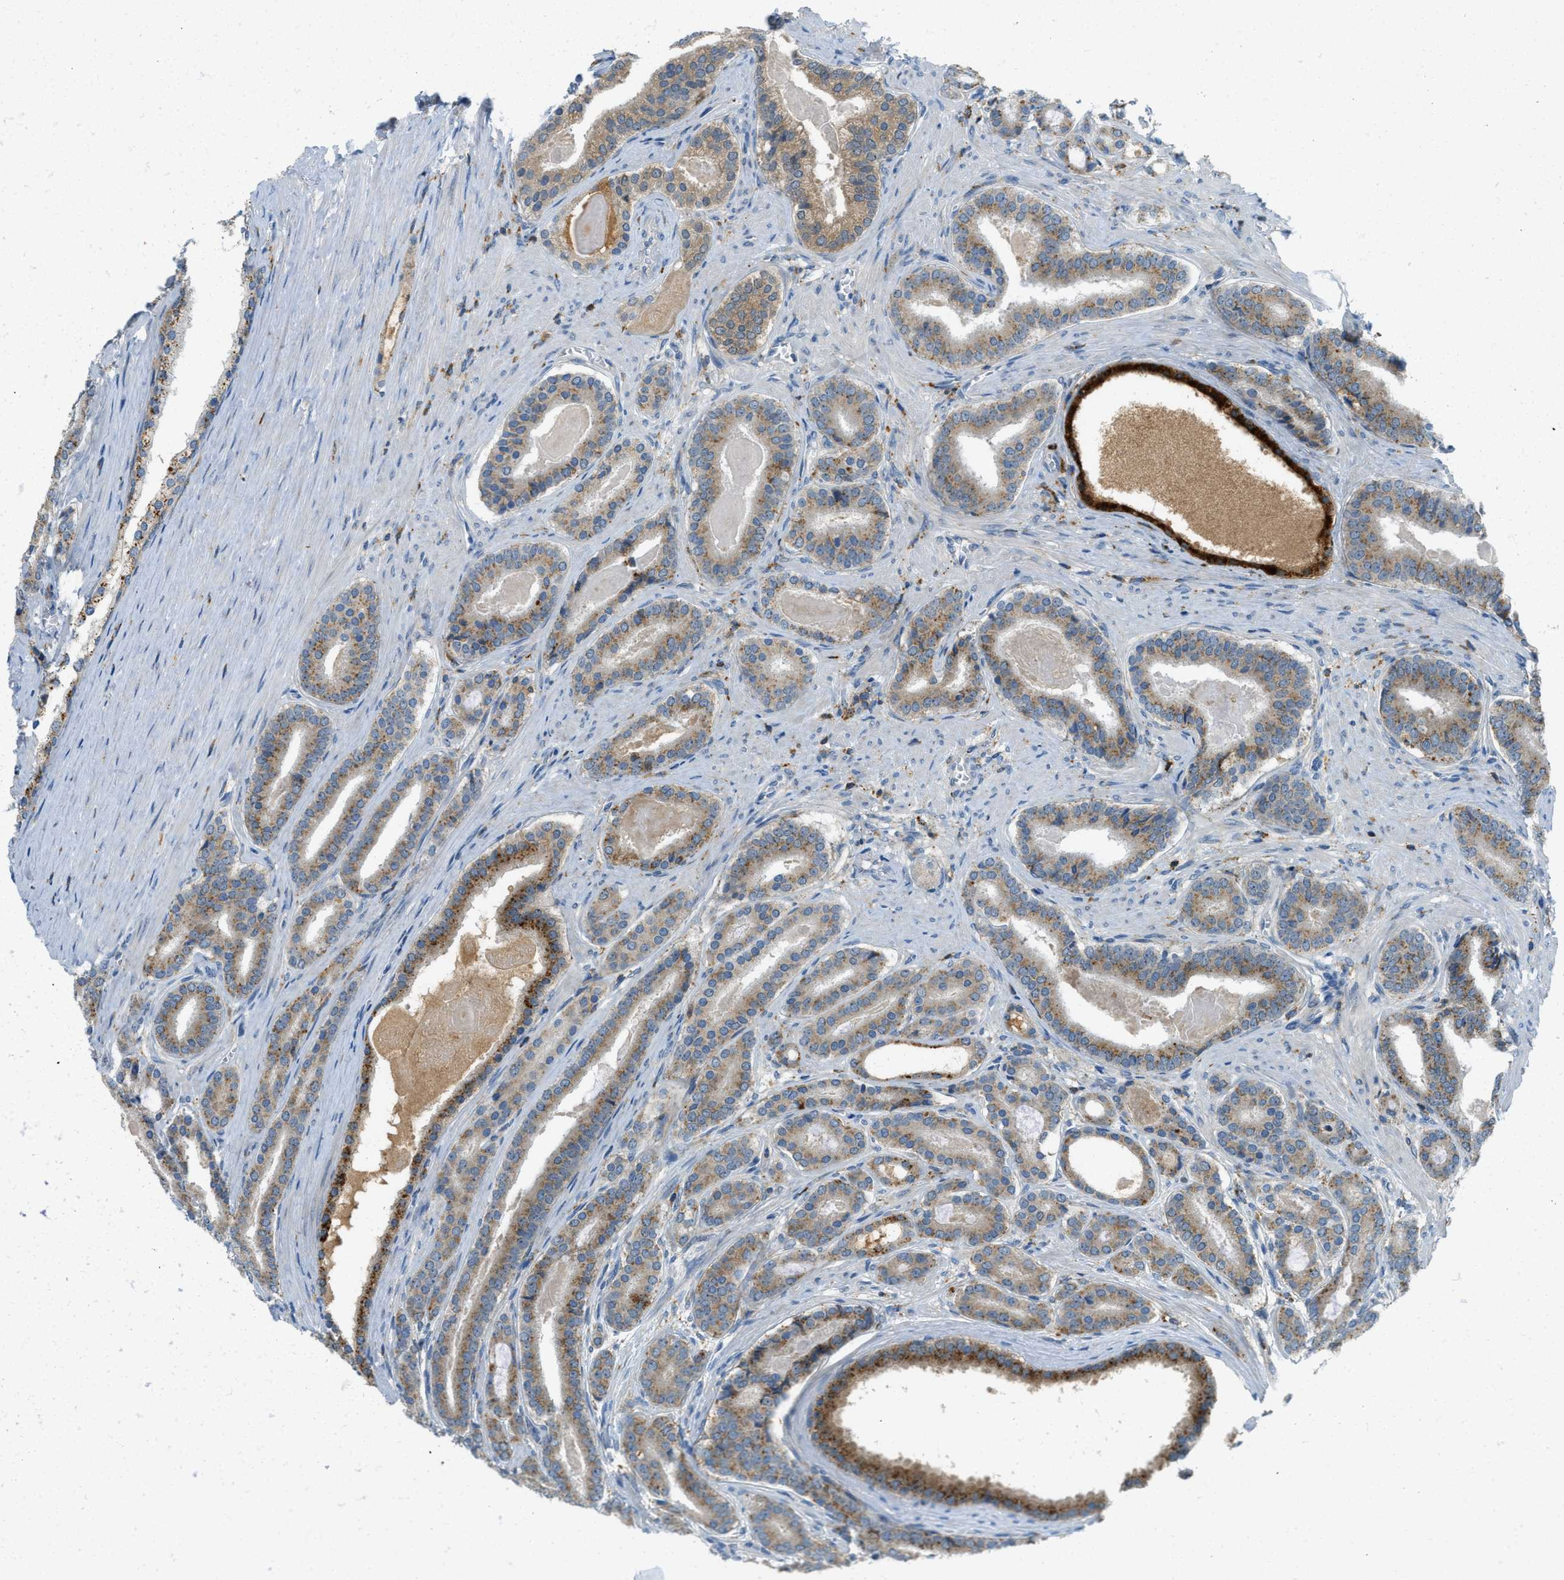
{"staining": {"intensity": "moderate", "quantity": ">75%", "location": "cytoplasmic/membranous"}, "tissue": "prostate cancer", "cell_type": "Tumor cells", "image_type": "cancer", "snomed": [{"axis": "morphology", "description": "Adenocarcinoma, High grade"}, {"axis": "topography", "description": "Prostate"}], "caption": "Prostate cancer (high-grade adenocarcinoma) was stained to show a protein in brown. There is medium levels of moderate cytoplasmic/membranous expression in about >75% of tumor cells. Immunohistochemistry (ihc) stains the protein of interest in brown and the nuclei are stained blue.", "gene": "PLBD2", "patient": {"sex": "male", "age": 60}}